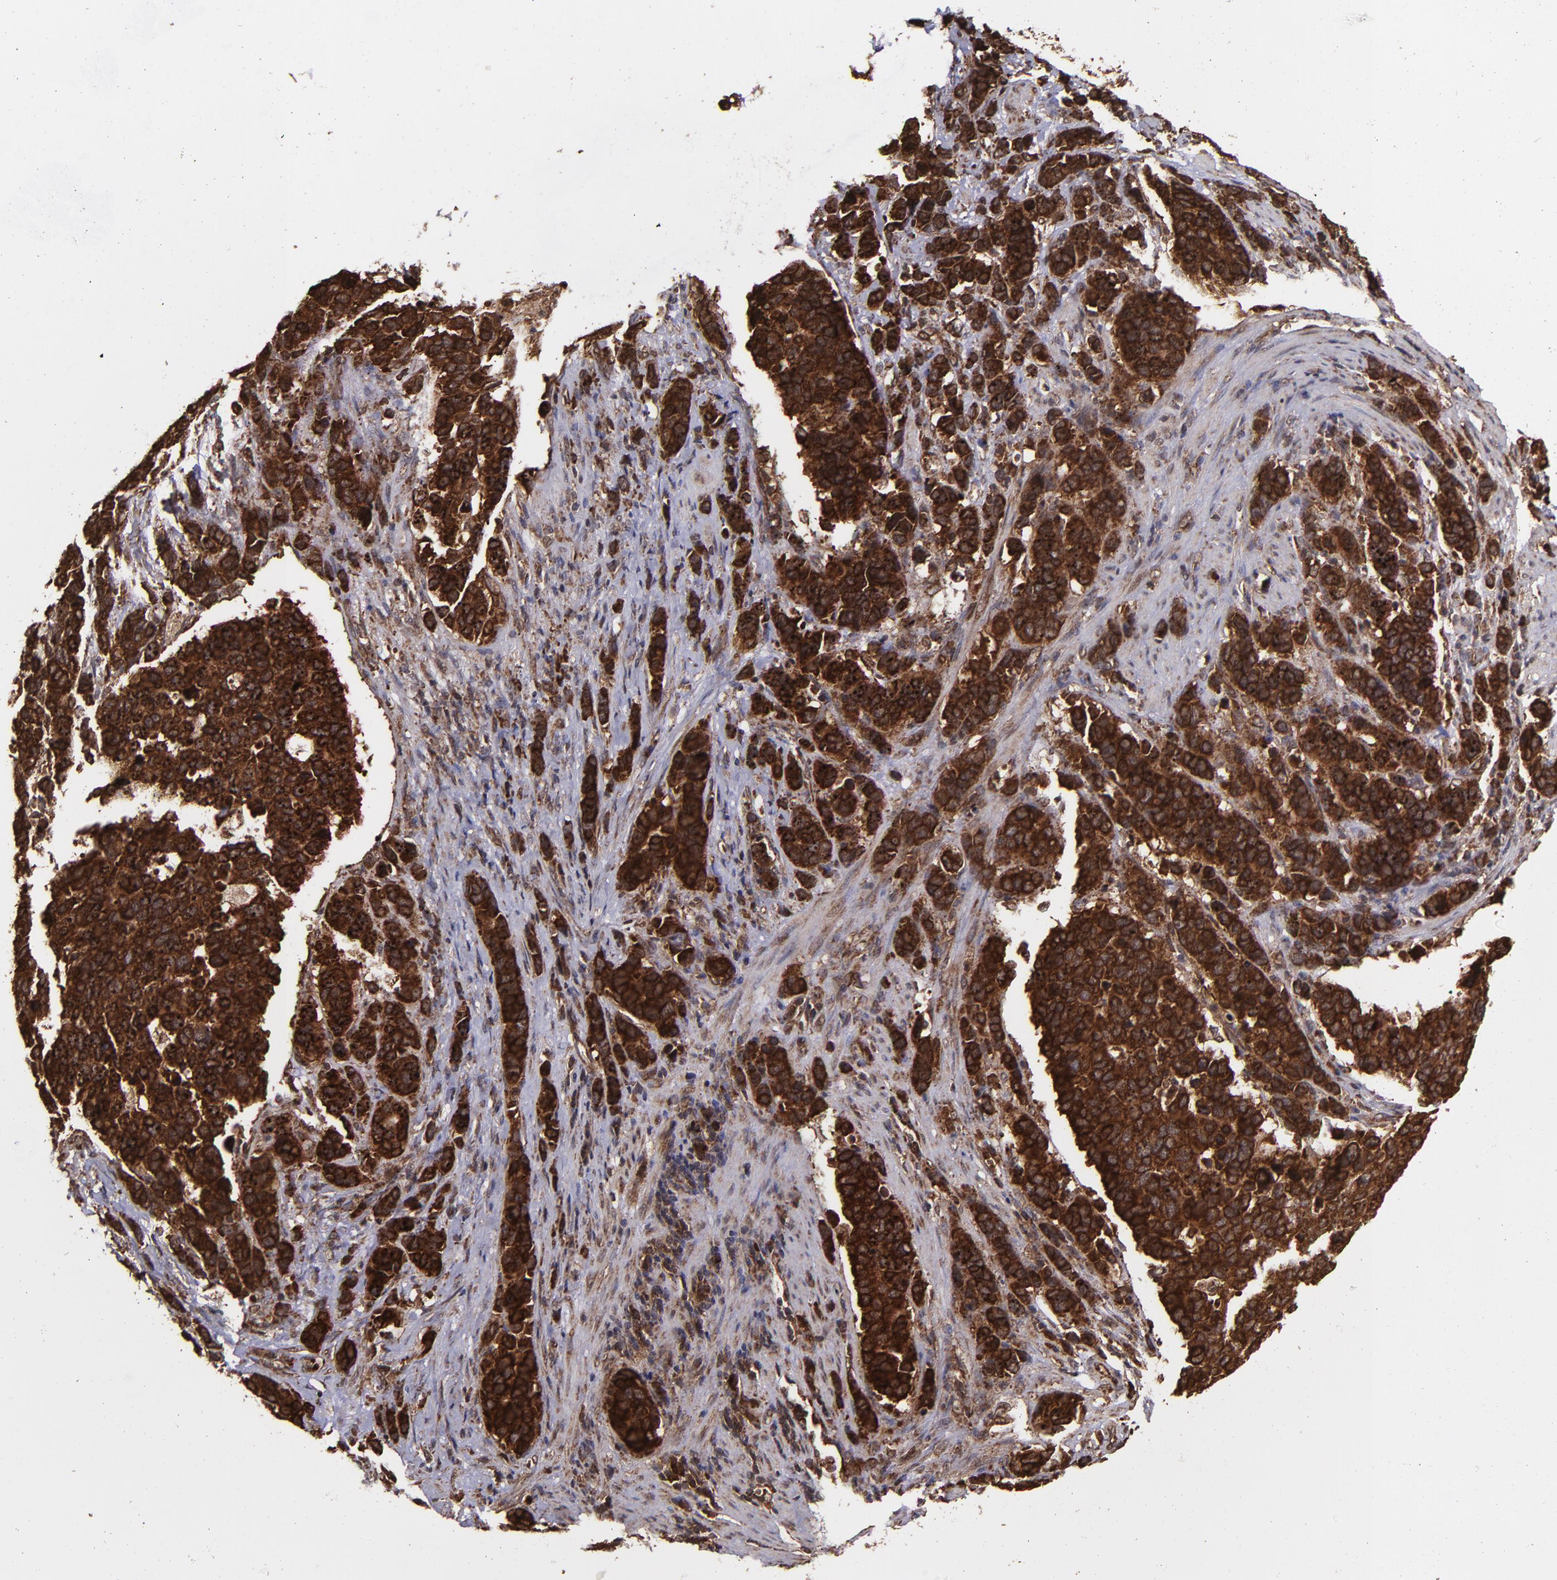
{"staining": {"intensity": "strong", "quantity": ">75%", "location": "cytoplasmic/membranous,nuclear"}, "tissue": "stomach cancer", "cell_type": "Tumor cells", "image_type": "cancer", "snomed": [{"axis": "morphology", "description": "Adenocarcinoma, NOS"}, {"axis": "topography", "description": "Stomach, upper"}], "caption": "Adenocarcinoma (stomach) stained with DAB immunohistochemistry demonstrates high levels of strong cytoplasmic/membranous and nuclear expression in approximately >75% of tumor cells. Ihc stains the protein in brown and the nuclei are stained blue.", "gene": "EIF4ENIF1", "patient": {"sex": "male", "age": 71}}